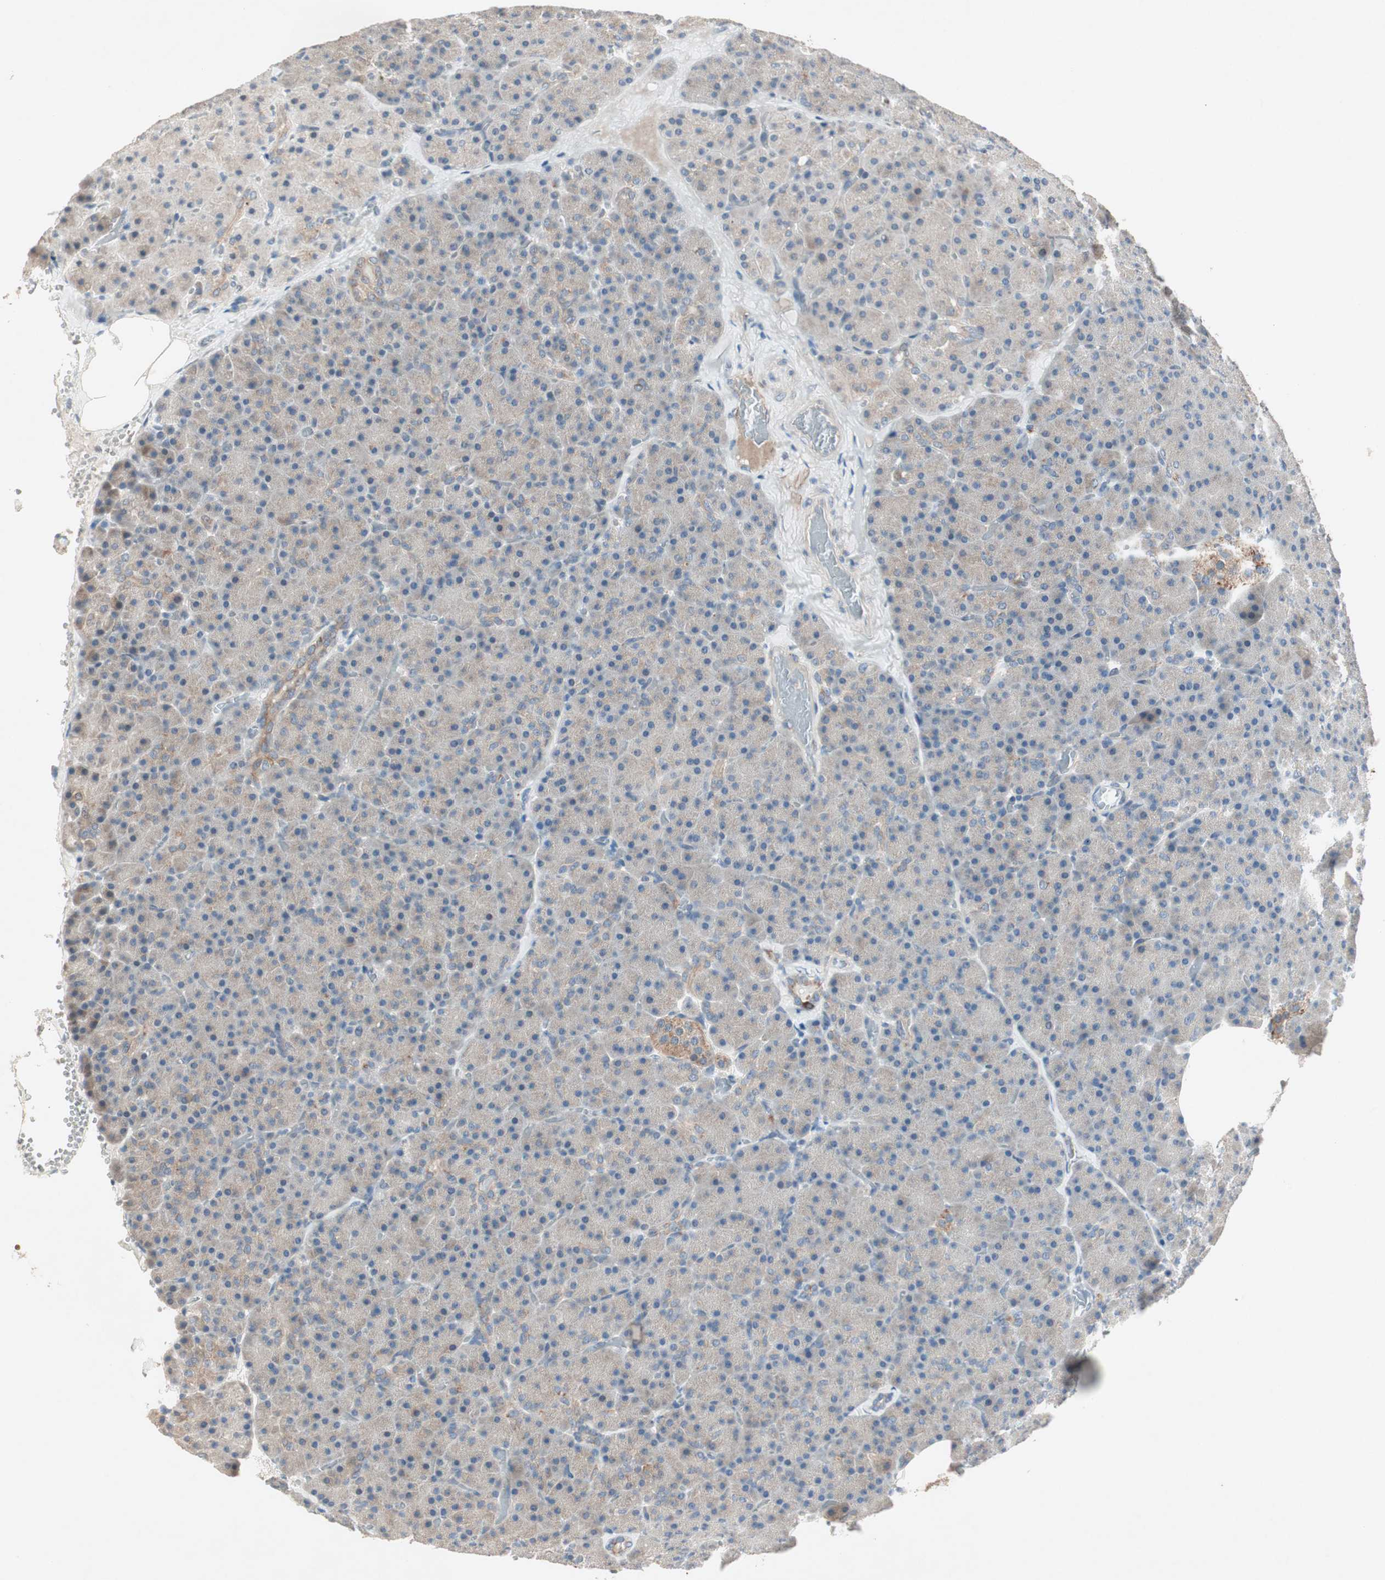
{"staining": {"intensity": "weak", "quantity": "25%-75%", "location": "cytoplasmic/membranous,nuclear"}, "tissue": "pancreas", "cell_type": "Exocrine glandular cells", "image_type": "normal", "snomed": [{"axis": "morphology", "description": "Normal tissue, NOS"}, {"axis": "topography", "description": "Pancreas"}], "caption": "Exocrine glandular cells reveal weak cytoplasmic/membranous,nuclear expression in about 25%-75% of cells in unremarkable pancreas. (Brightfield microscopy of DAB IHC at high magnification).", "gene": "FGFR4", "patient": {"sex": "female", "age": 35}}